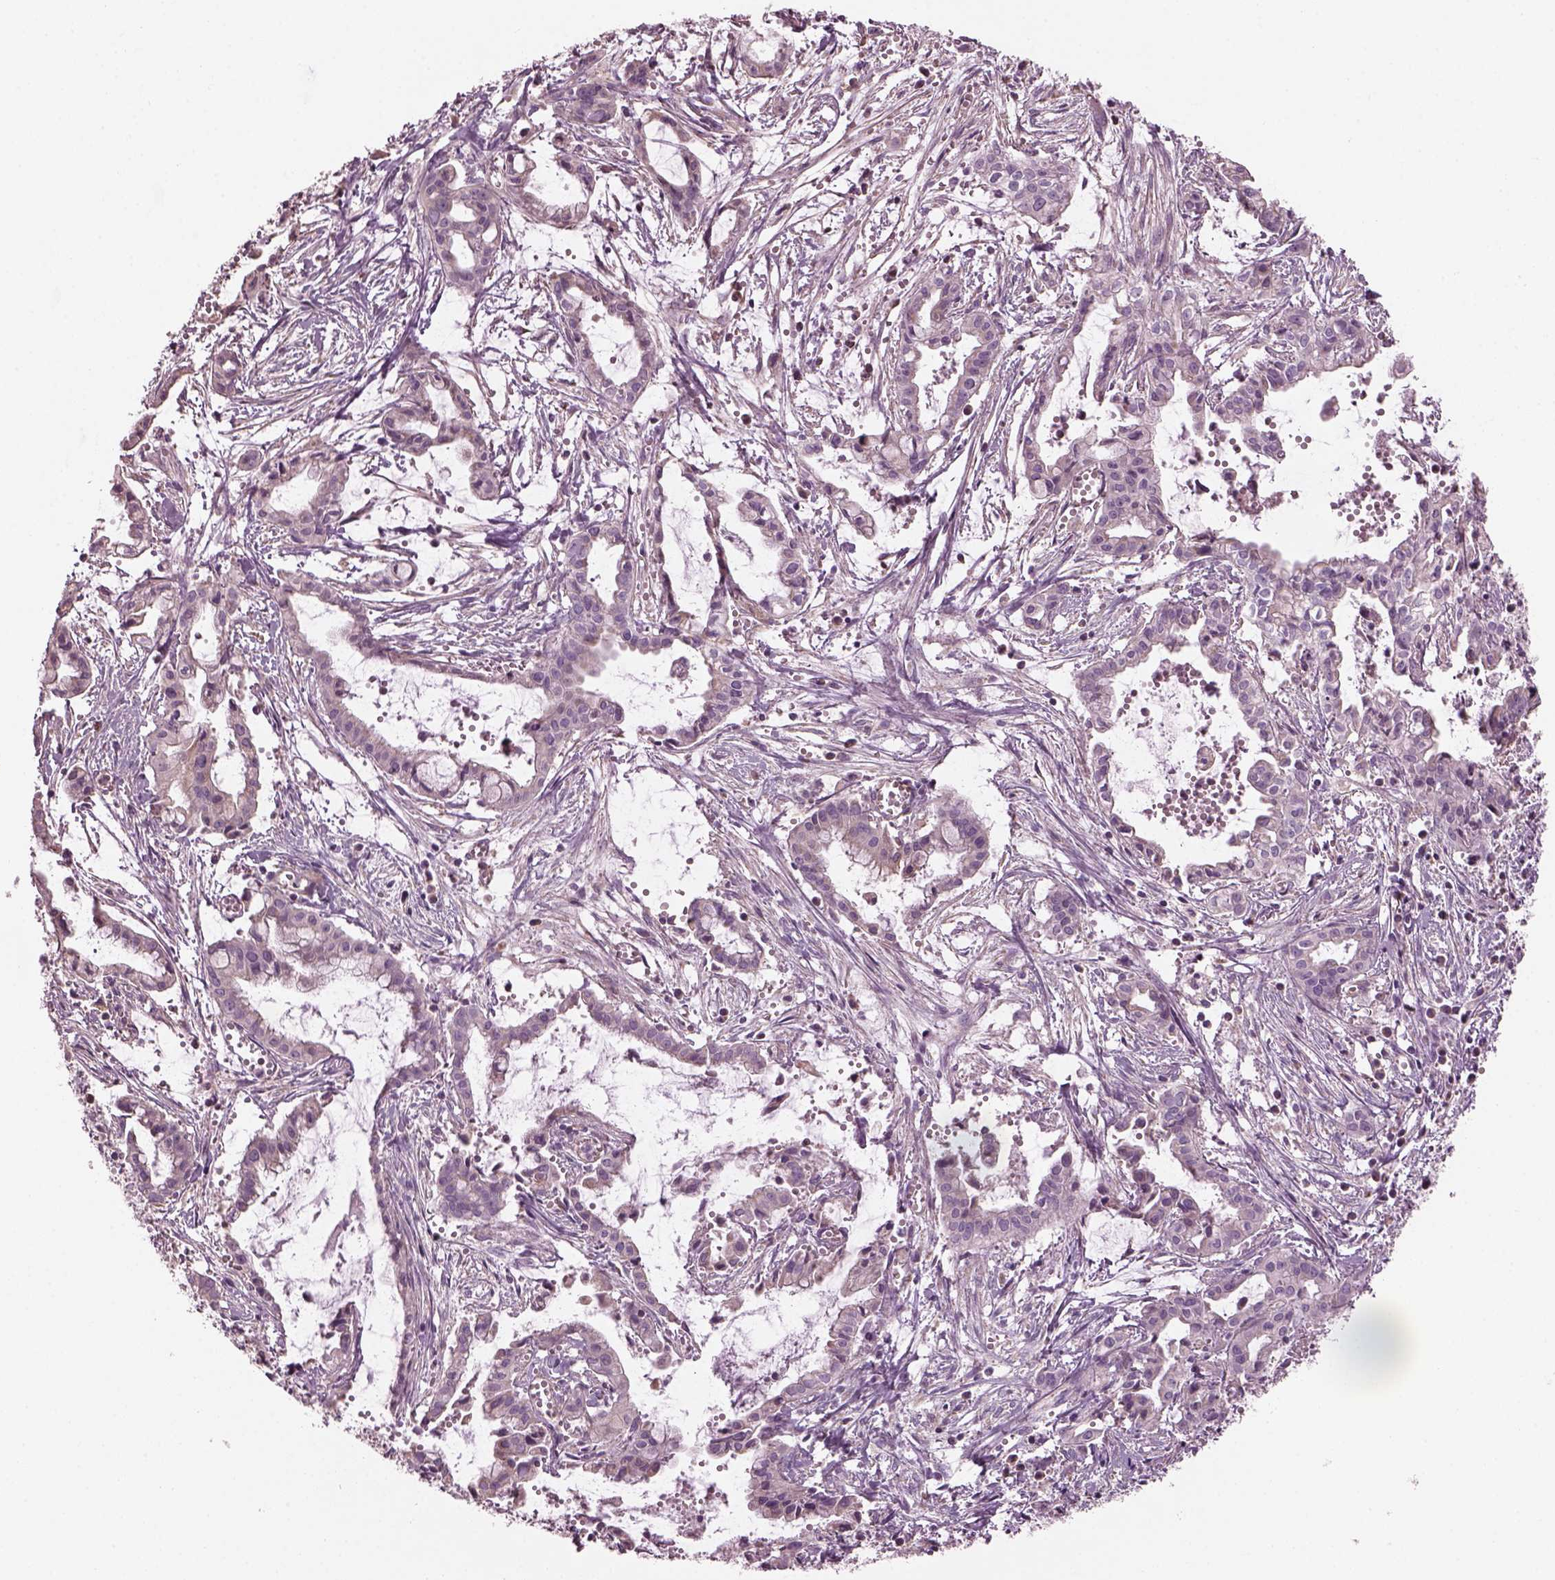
{"staining": {"intensity": "negative", "quantity": "none", "location": "none"}, "tissue": "pancreatic cancer", "cell_type": "Tumor cells", "image_type": "cancer", "snomed": [{"axis": "morphology", "description": "Adenocarcinoma, NOS"}, {"axis": "topography", "description": "Pancreas"}], "caption": "Micrograph shows no protein staining in tumor cells of adenocarcinoma (pancreatic) tissue.", "gene": "SPATA7", "patient": {"sex": "male", "age": 48}}